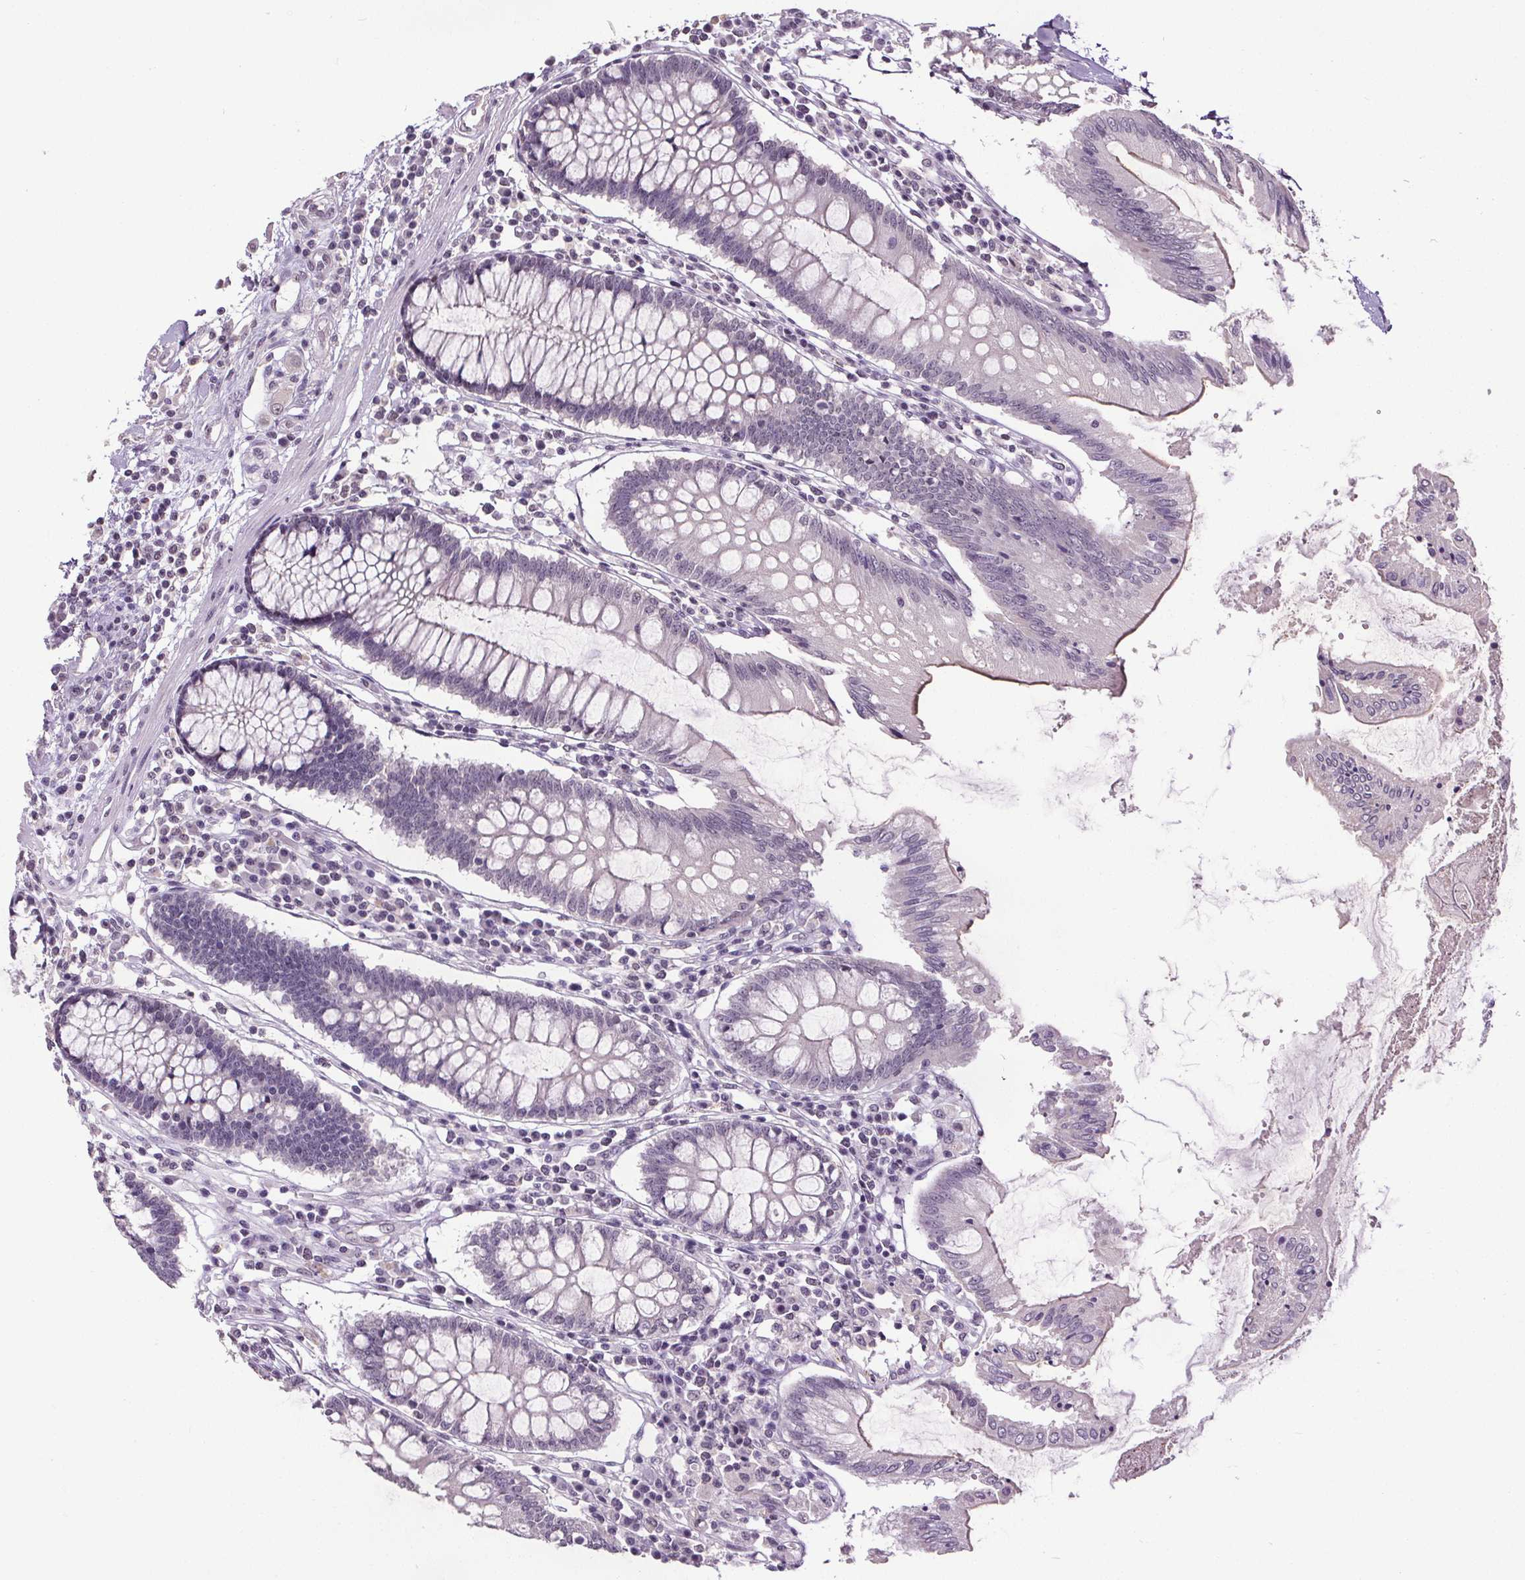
{"staining": {"intensity": "negative", "quantity": "none", "location": "none"}, "tissue": "colon", "cell_type": "Endothelial cells", "image_type": "normal", "snomed": [{"axis": "morphology", "description": "Normal tissue, NOS"}, {"axis": "morphology", "description": "Adenocarcinoma, NOS"}, {"axis": "topography", "description": "Colon"}], "caption": "Protein analysis of unremarkable colon displays no significant expression in endothelial cells. (Stains: DAB immunohistochemistry with hematoxylin counter stain, Microscopy: brightfield microscopy at high magnification).", "gene": "SLC2A9", "patient": {"sex": "male", "age": 83}}